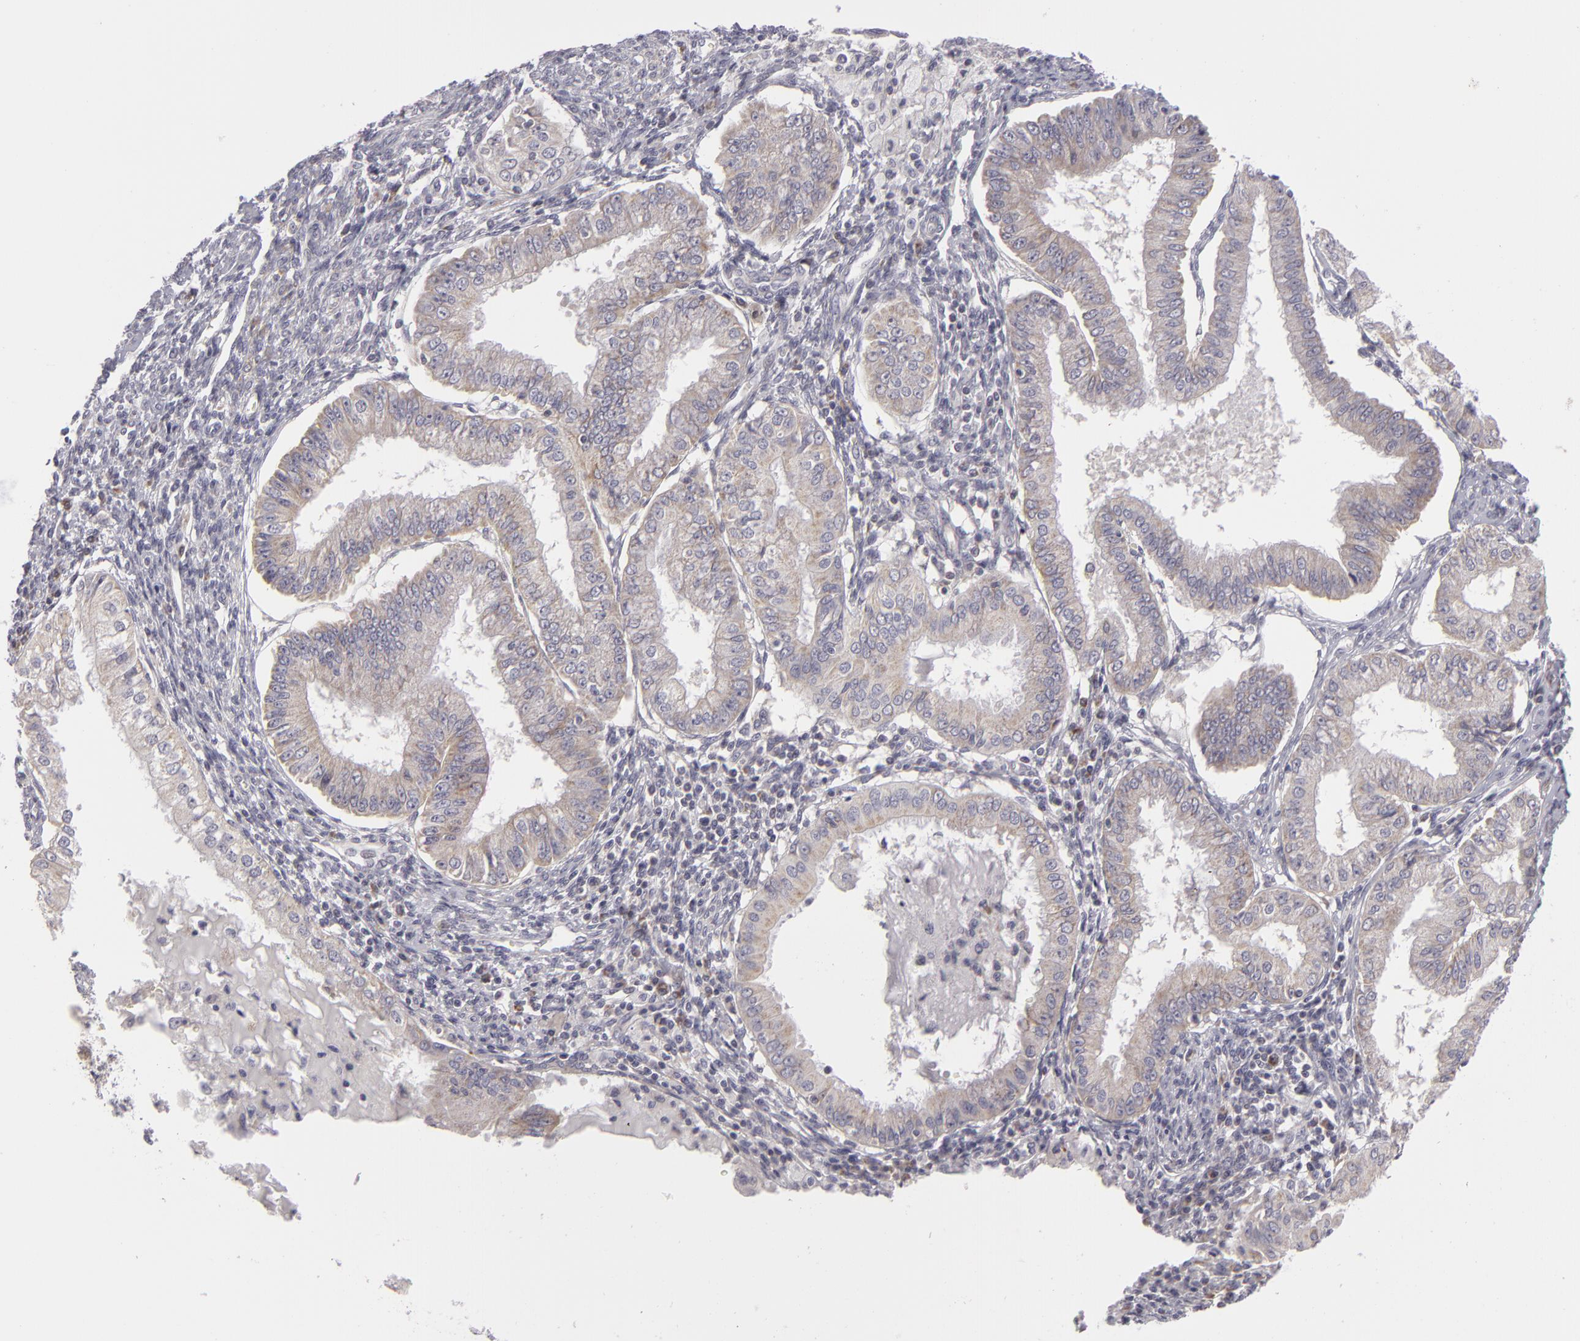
{"staining": {"intensity": "weak", "quantity": "25%-75%", "location": "cytoplasmic/membranous"}, "tissue": "endometrial cancer", "cell_type": "Tumor cells", "image_type": "cancer", "snomed": [{"axis": "morphology", "description": "Adenocarcinoma, NOS"}, {"axis": "topography", "description": "Endometrium"}], "caption": "This is an image of immunohistochemistry staining of endometrial cancer (adenocarcinoma), which shows weak staining in the cytoplasmic/membranous of tumor cells.", "gene": "ATP2B3", "patient": {"sex": "female", "age": 76}}